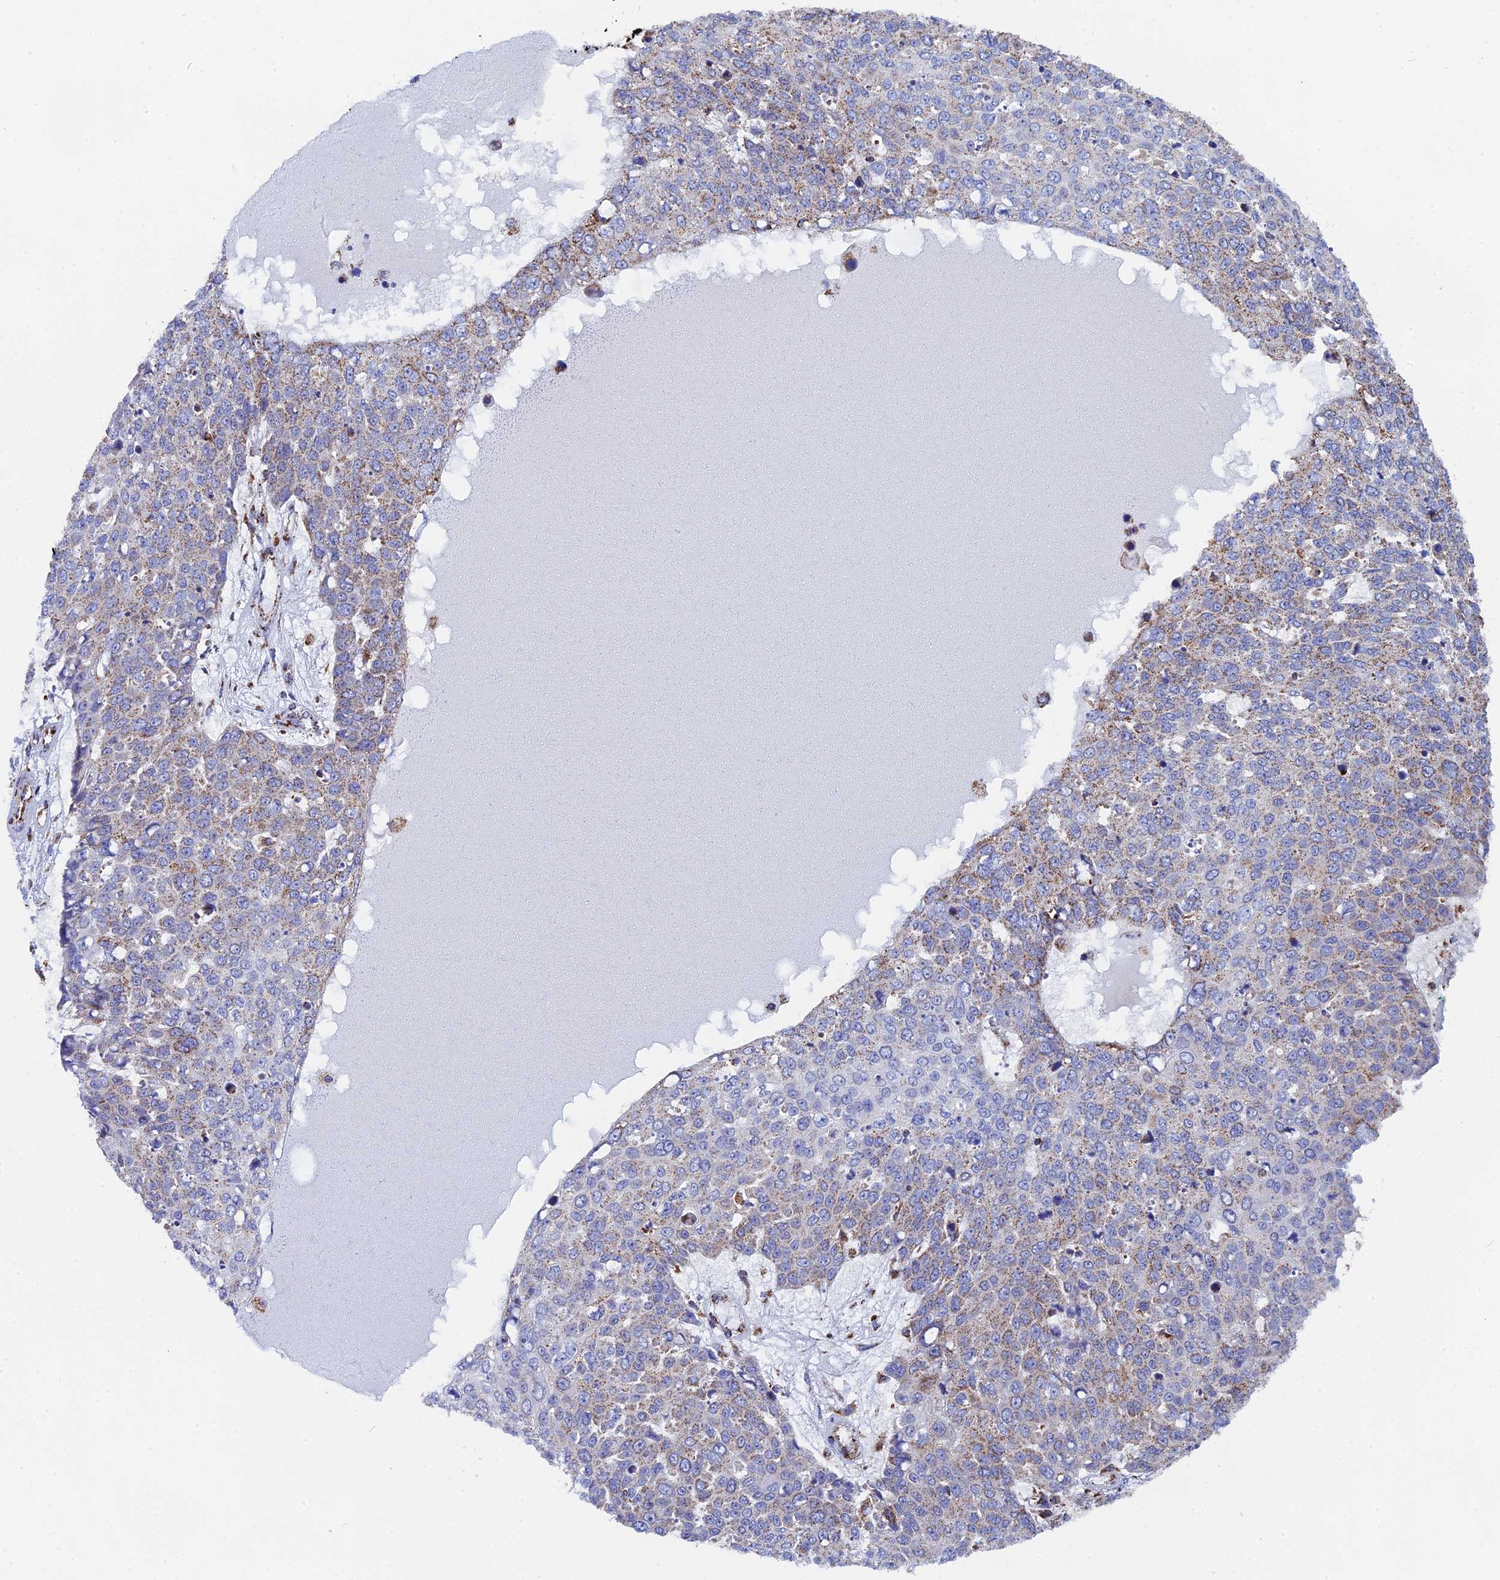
{"staining": {"intensity": "weak", "quantity": "25%-75%", "location": "cytoplasmic/membranous"}, "tissue": "skin cancer", "cell_type": "Tumor cells", "image_type": "cancer", "snomed": [{"axis": "morphology", "description": "Squamous cell carcinoma, NOS"}, {"axis": "topography", "description": "Skin"}], "caption": "A low amount of weak cytoplasmic/membranous positivity is present in about 25%-75% of tumor cells in skin cancer (squamous cell carcinoma) tissue.", "gene": "NDUFA5", "patient": {"sex": "male", "age": 71}}